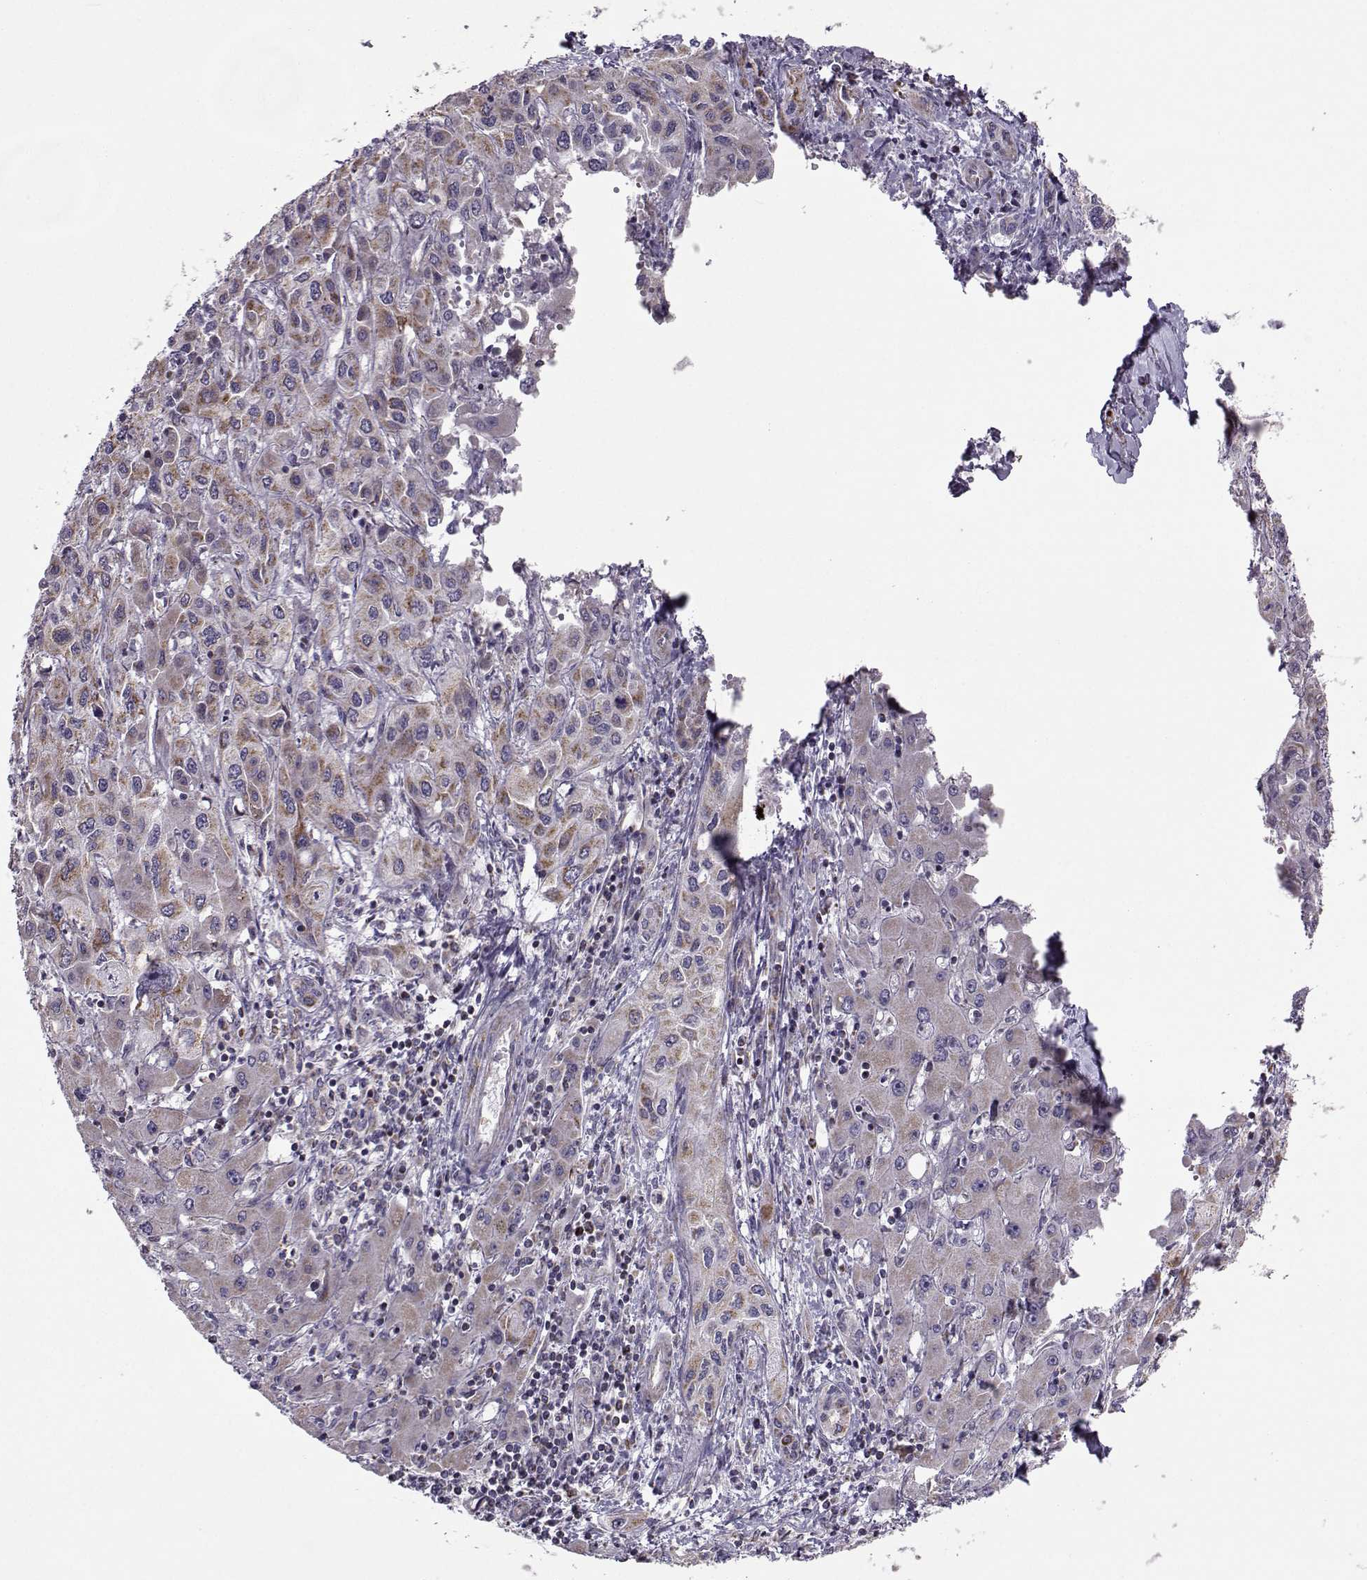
{"staining": {"intensity": "moderate", "quantity": "<25%", "location": "cytoplasmic/membranous"}, "tissue": "liver cancer", "cell_type": "Tumor cells", "image_type": "cancer", "snomed": [{"axis": "morphology", "description": "Cholangiocarcinoma"}, {"axis": "topography", "description": "Liver"}], "caption": "Protein expression by immunohistochemistry reveals moderate cytoplasmic/membranous expression in approximately <25% of tumor cells in liver cholangiocarcinoma.", "gene": "NECAB3", "patient": {"sex": "female", "age": 66}}